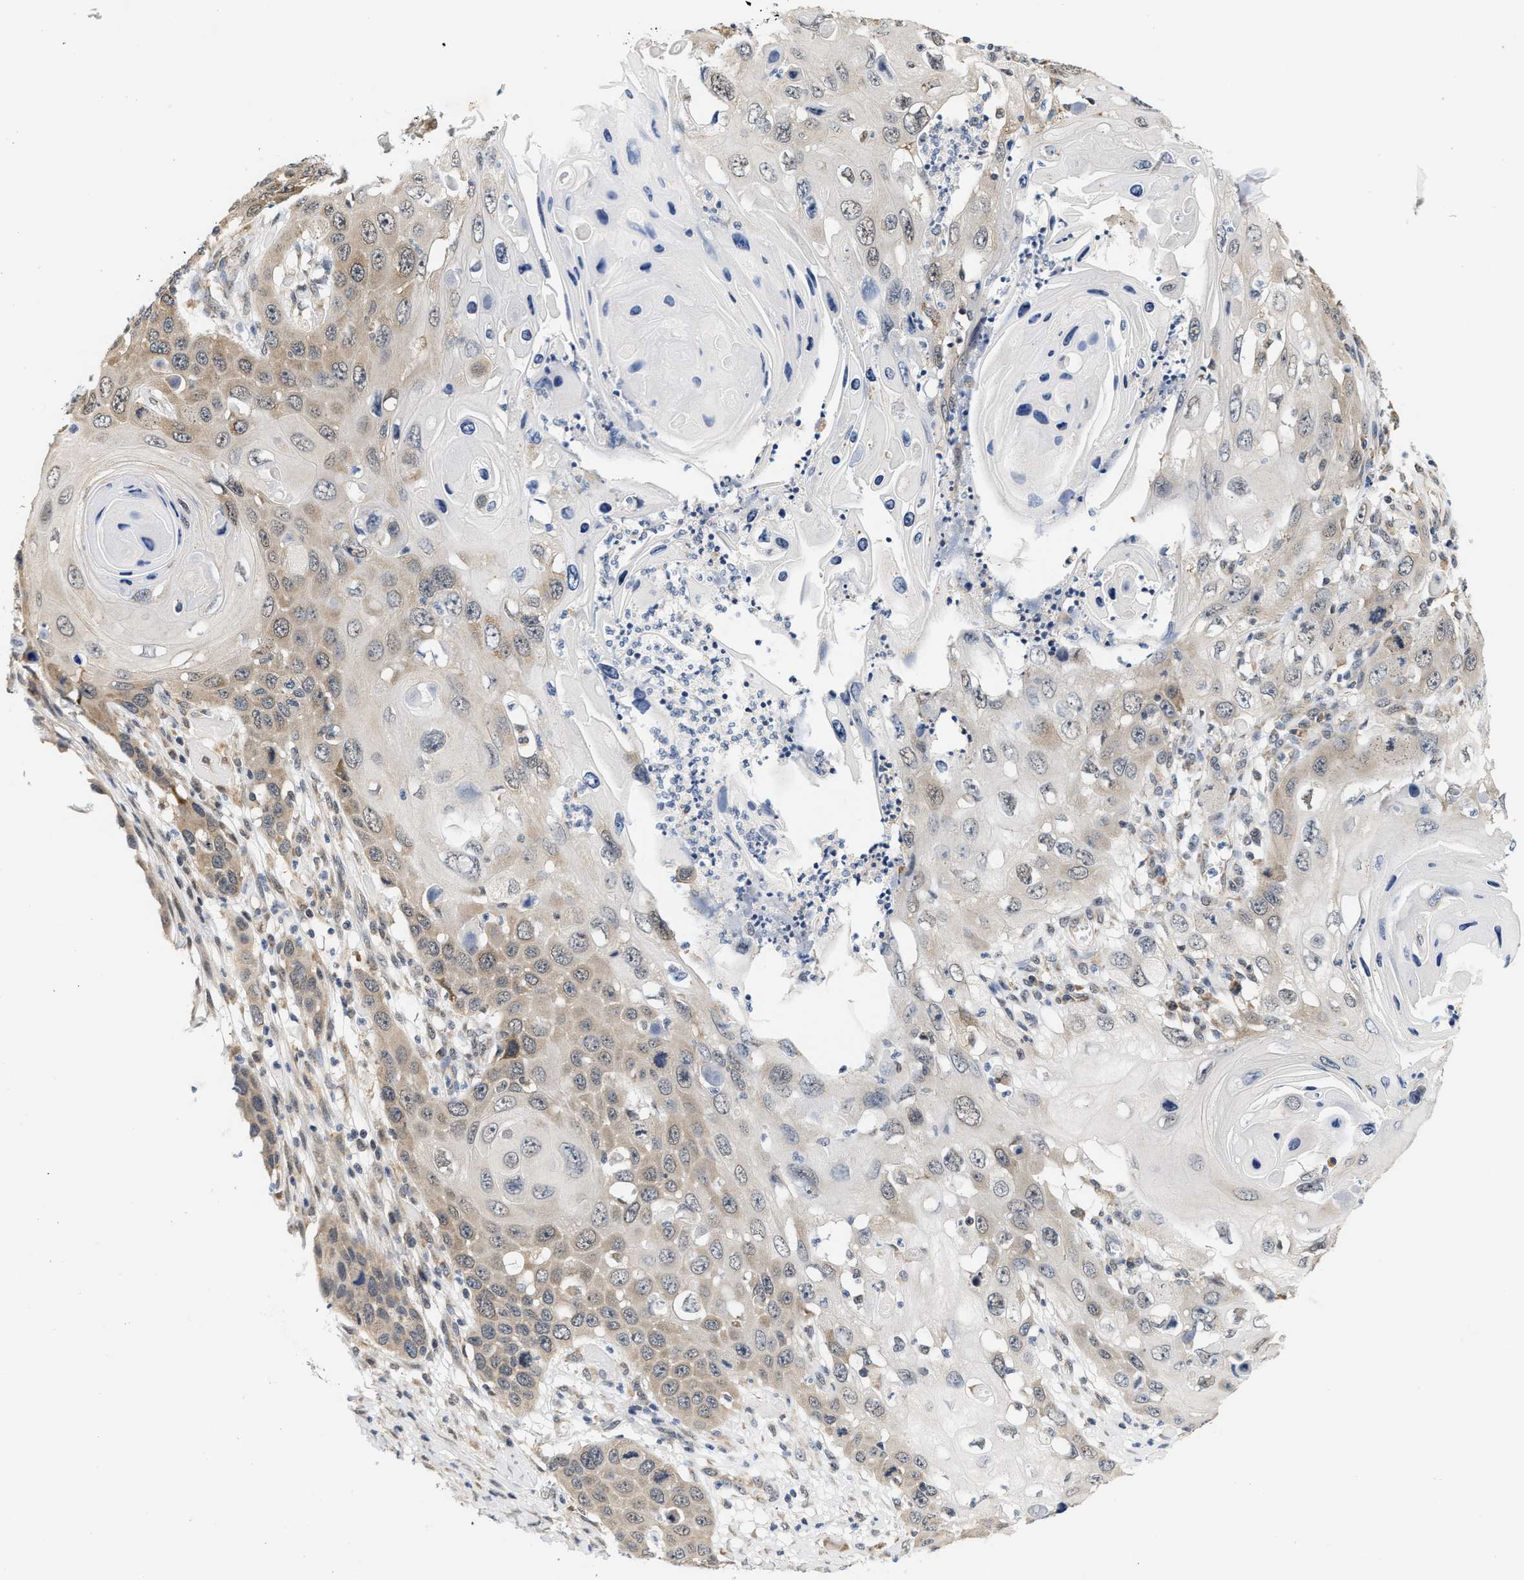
{"staining": {"intensity": "weak", "quantity": ">75%", "location": "cytoplasmic/membranous"}, "tissue": "skin cancer", "cell_type": "Tumor cells", "image_type": "cancer", "snomed": [{"axis": "morphology", "description": "Squamous cell carcinoma, NOS"}, {"axis": "topography", "description": "Skin"}], "caption": "Tumor cells exhibit low levels of weak cytoplasmic/membranous expression in about >75% of cells in skin squamous cell carcinoma.", "gene": "GIGYF1", "patient": {"sex": "male", "age": 55}}